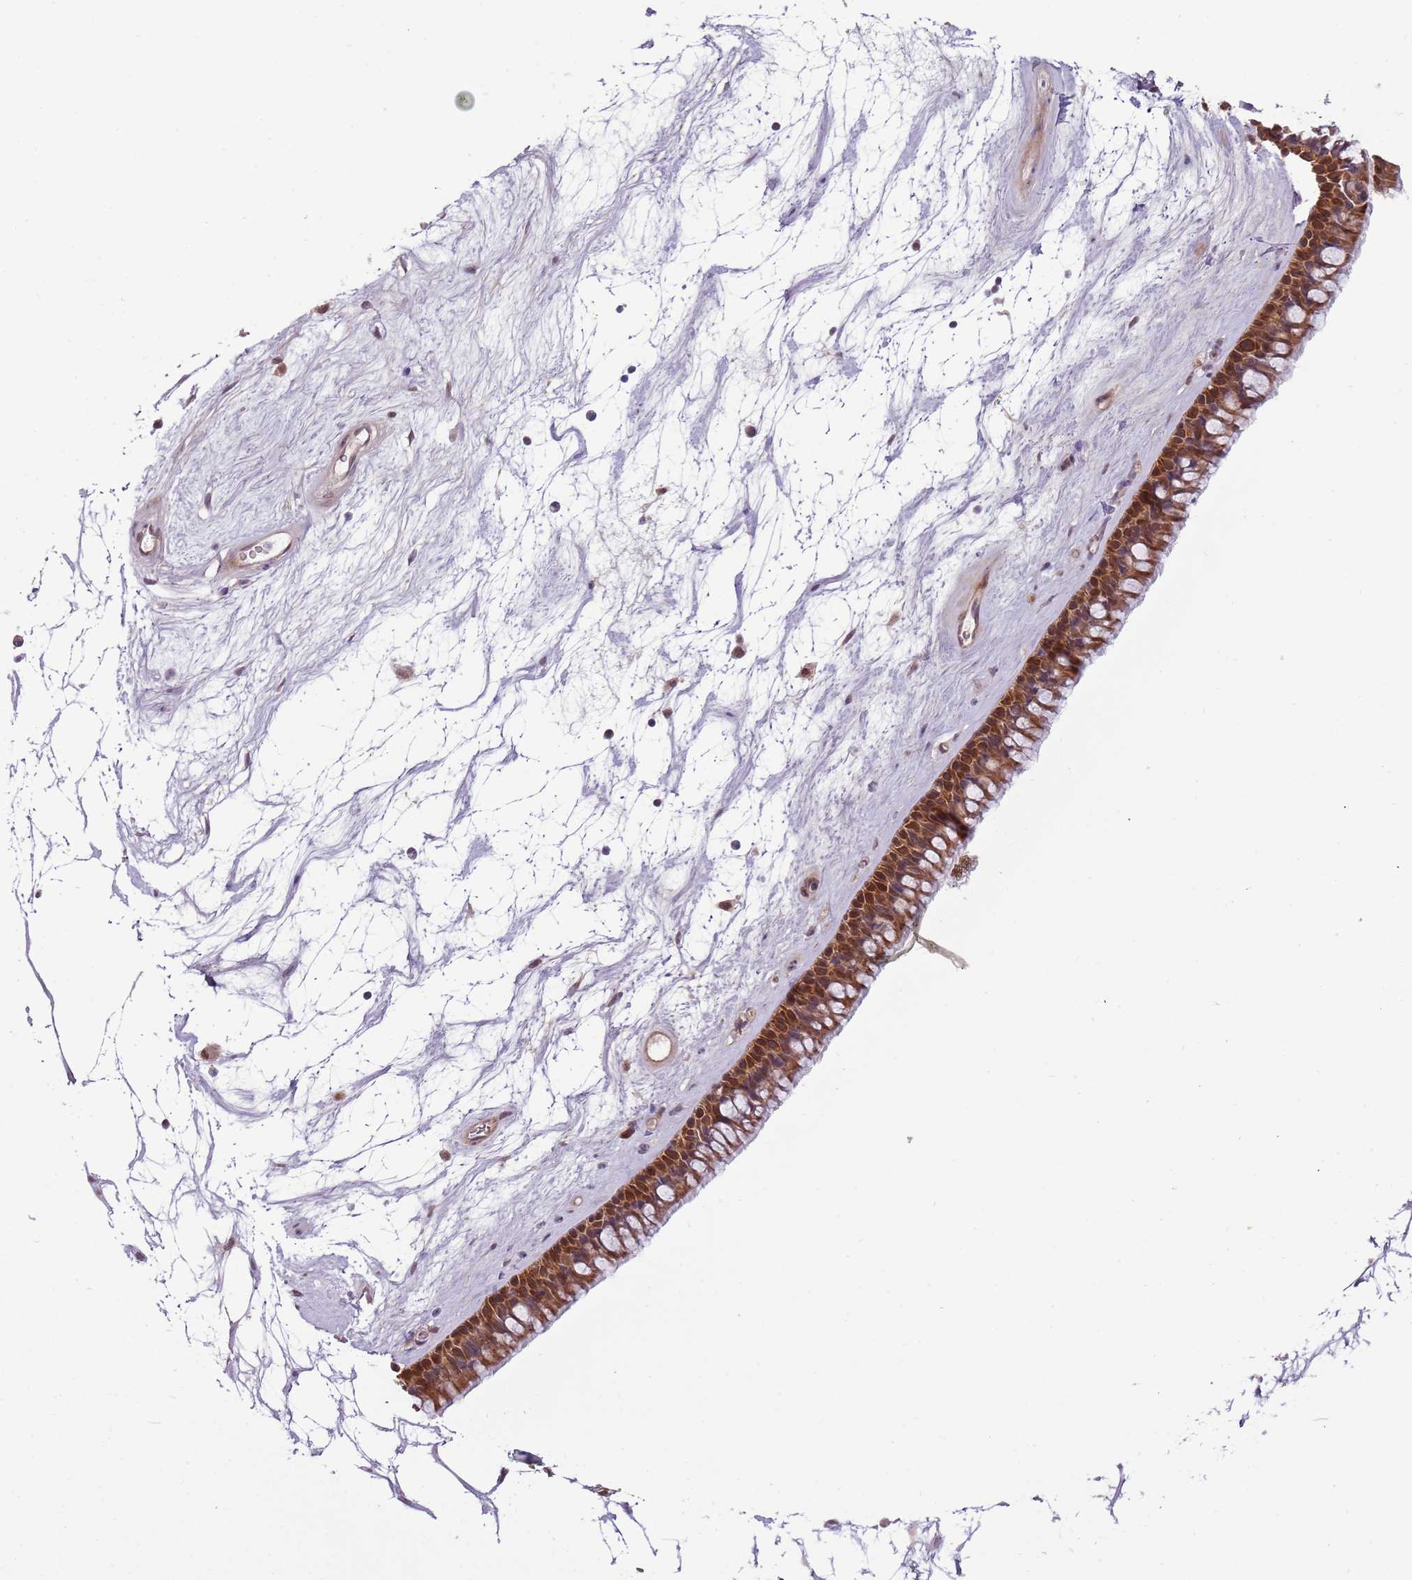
{"staining": {"intensity": "strong", "quantity": ">75%", "location": "cytoplasmic/membranous,nuclear"}, "tissue": "nasopharynx", "cell_type": "Respiratory epithelial cells", "image_type": "normal", "snomed": [{"axis": "morphology", "description": "Normal tissue, NOS"}, {"axis": "topography", "description": "Nasopharynx"}], "caption": "DAB immunohistochemical staining of unremarkable nasopharynx reveals strong cytoplasmic/membranous,nuclear protein expression in approximately >75% of respiratory epithelial cells.", "gene": "FAM120AOS", "patient": {"sex": "male", "age": 64}}